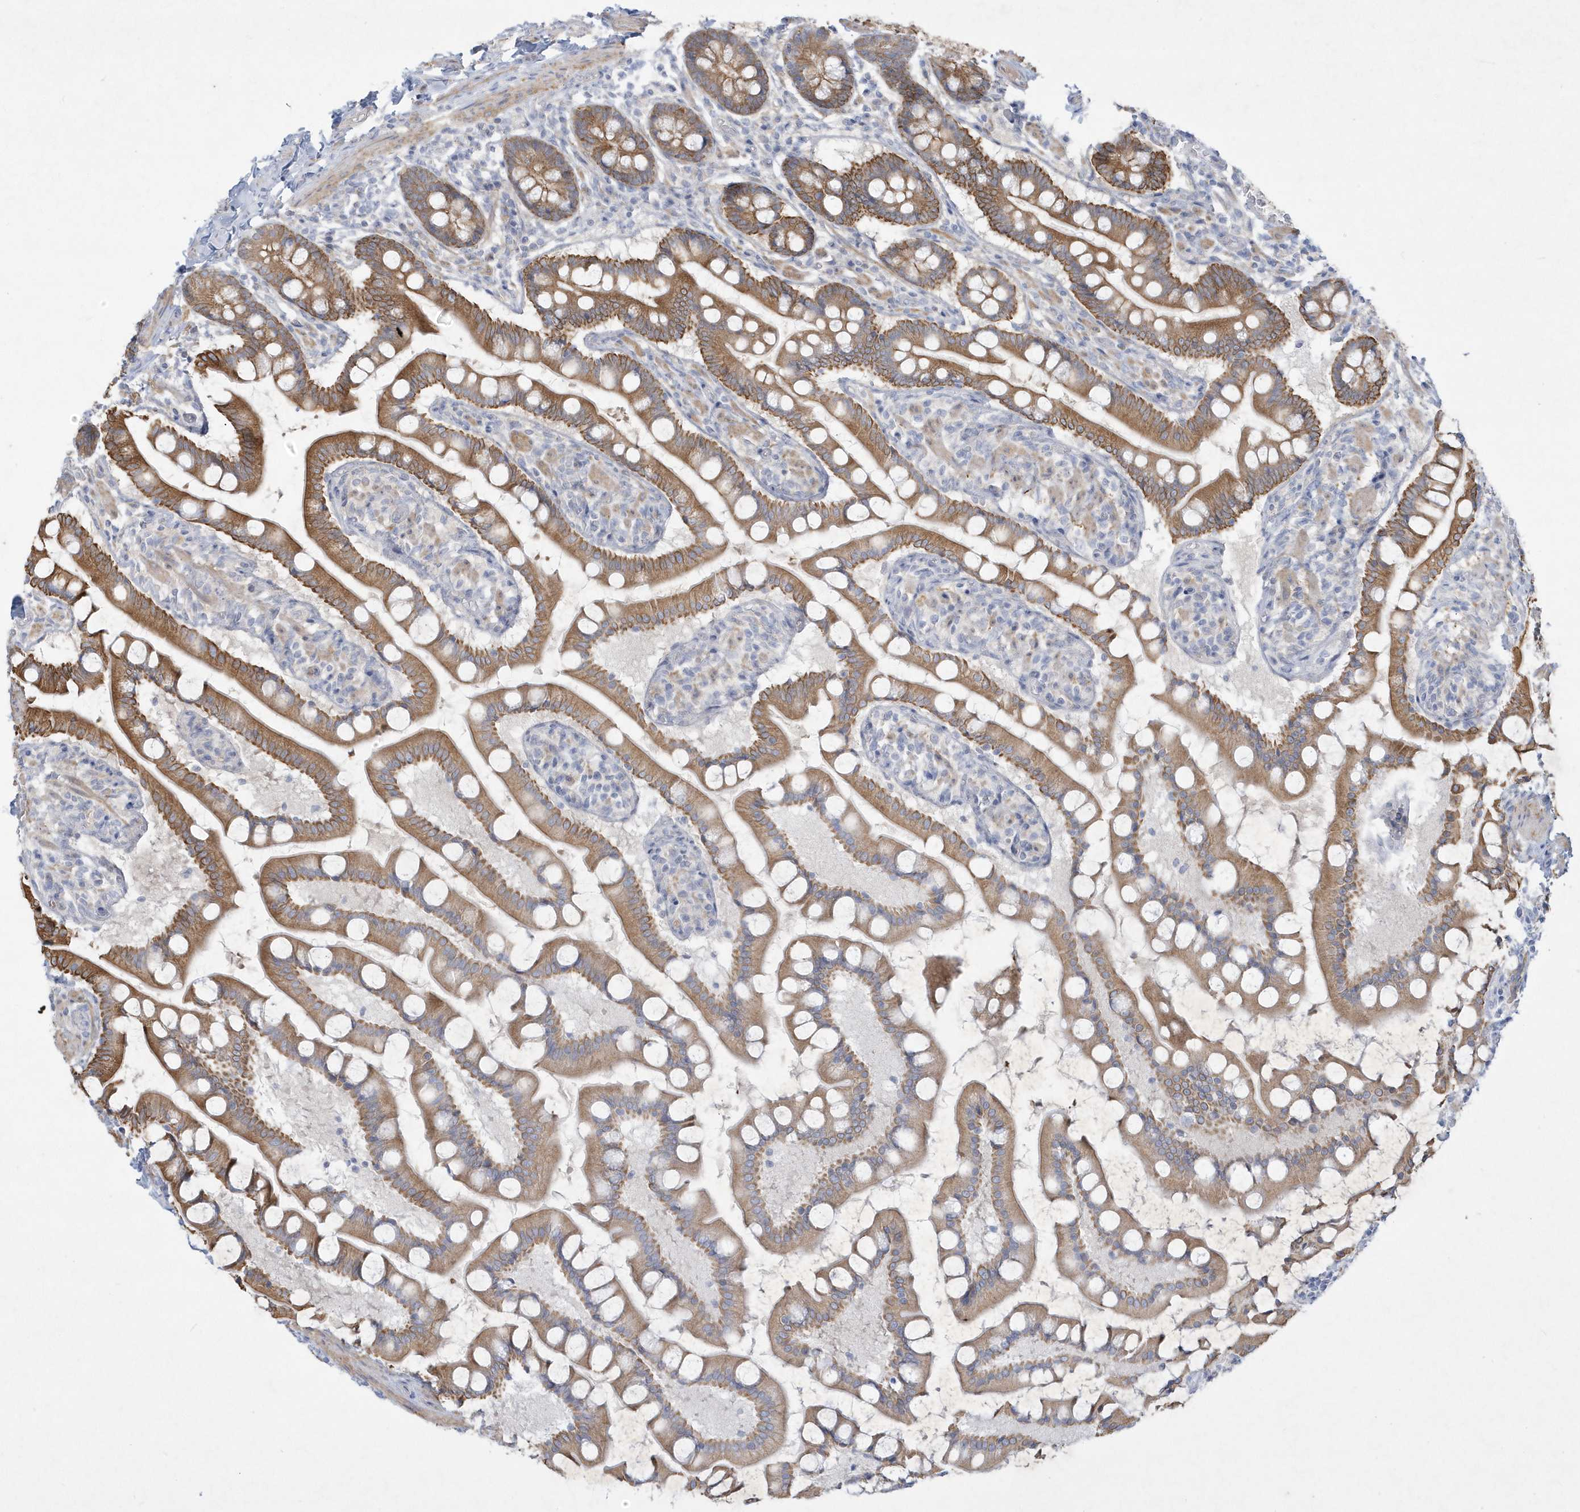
{"staining": {"intensity": "moderate", "quantity": ">75%", "location": "cytoplasmic/membranous"}, "tissue": "small intestine", "cell_type": "Glandular cells", "image_type": "normal", "snomed": [{"axis": "morphology", "description": "Normal tissue, NOS"}, {"axis": "topography", "description": "Small intestine"}], "caption": "Small intestine stained with a brown dye shows moderate cytoplasmic/membranous positive expression in approximately >75% of glandular cells.", "gene": "LARS1", "patient": {"sex": "male", "age": 41}}